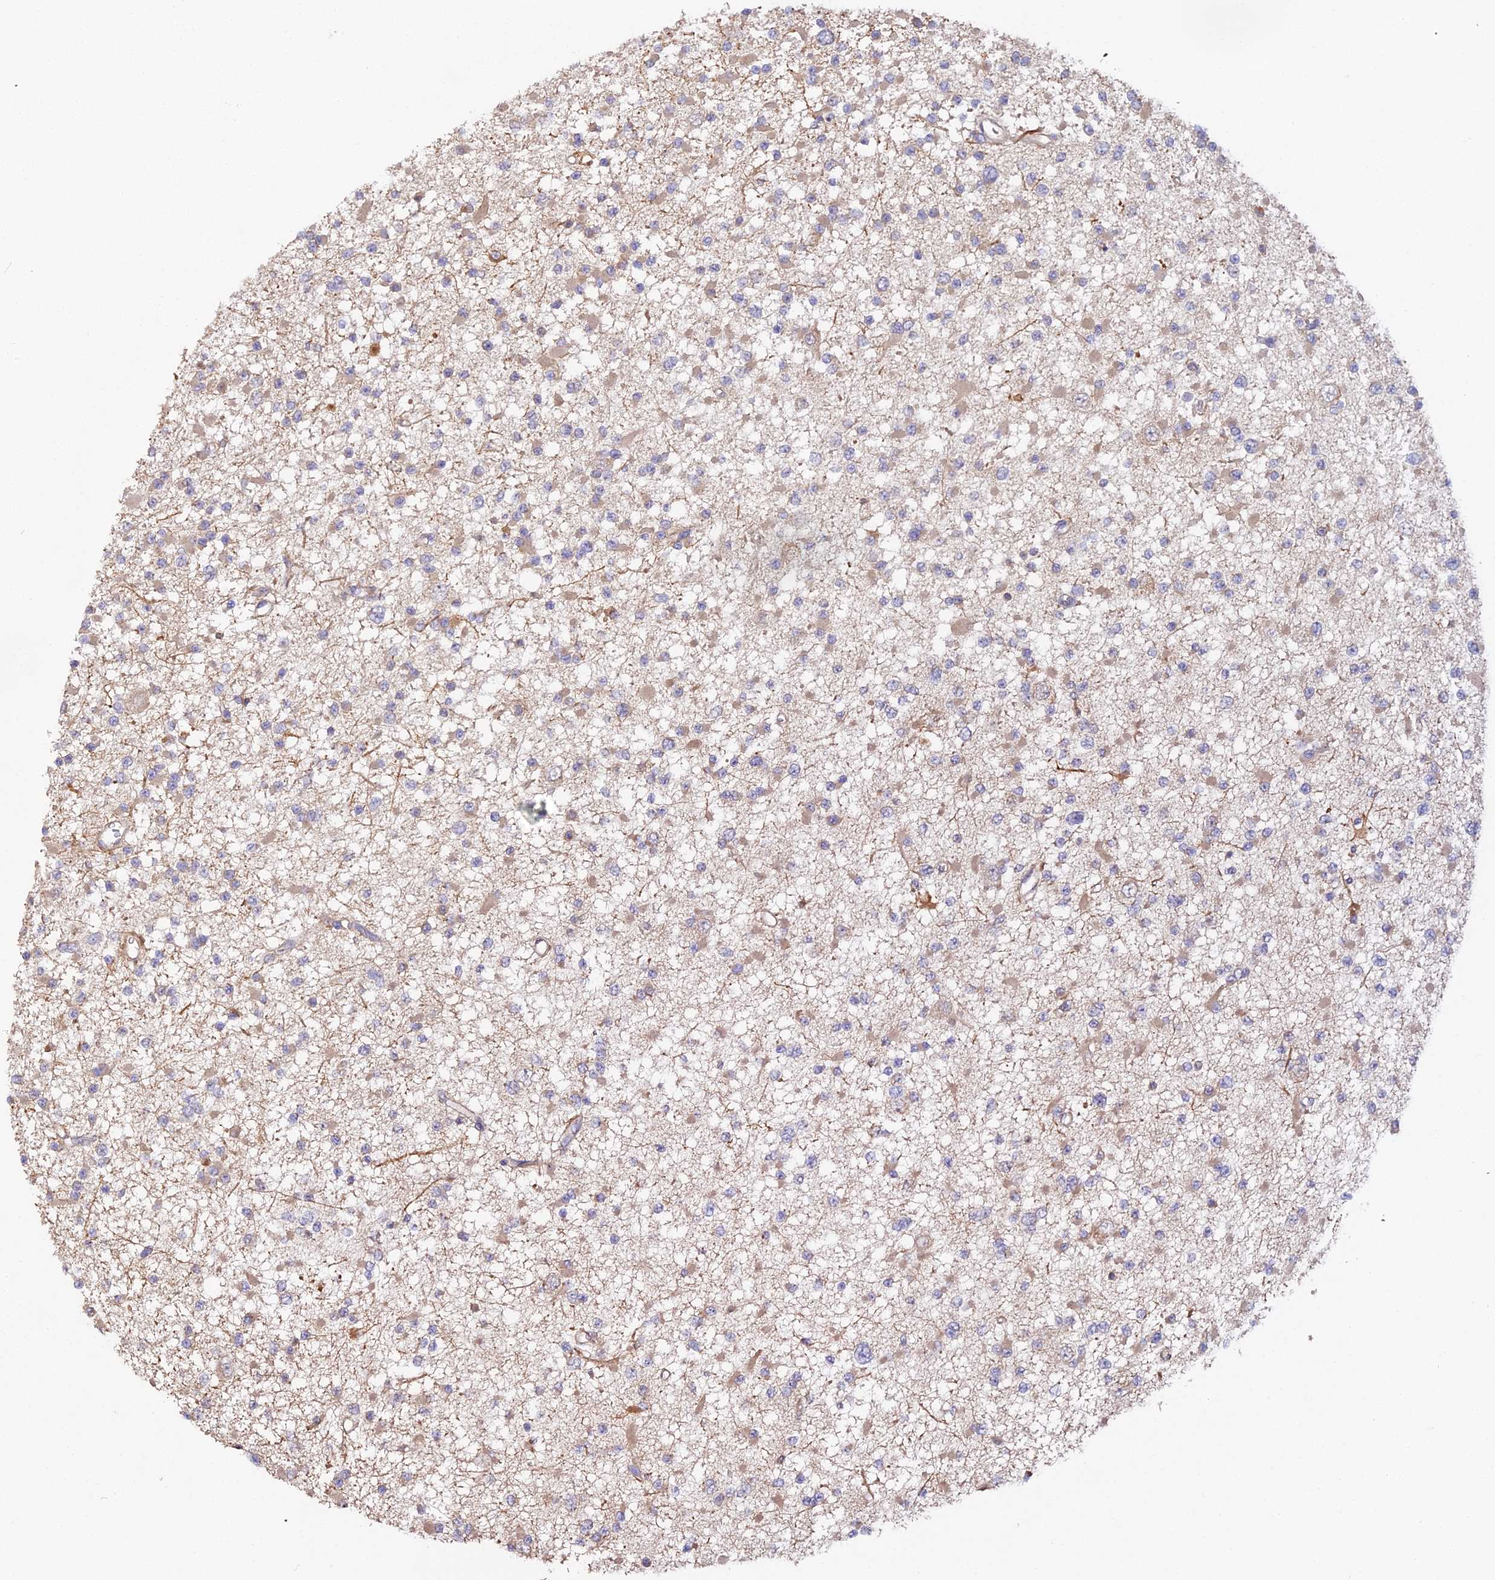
{"staining": {"intensity": "weak", "quantity": "25%-75%", "location": "cytoplasmic/membranous"}, "tissue": "glioma", "cell_type": "Tumor cells", "image_type": "cancer", "snomed": [{"axis": "morphology", "description": "Glioma, malignant, Low grade"}, {"axis": "topography", "description": "Brain"}], "caption": "Low-grade glioma (malignant) stained for a protein reveals weak cytoplasmic/membranous positivity in tumor cells.", "gene": "TRIM26", "patient": {"sex": "female", "age": 22}}